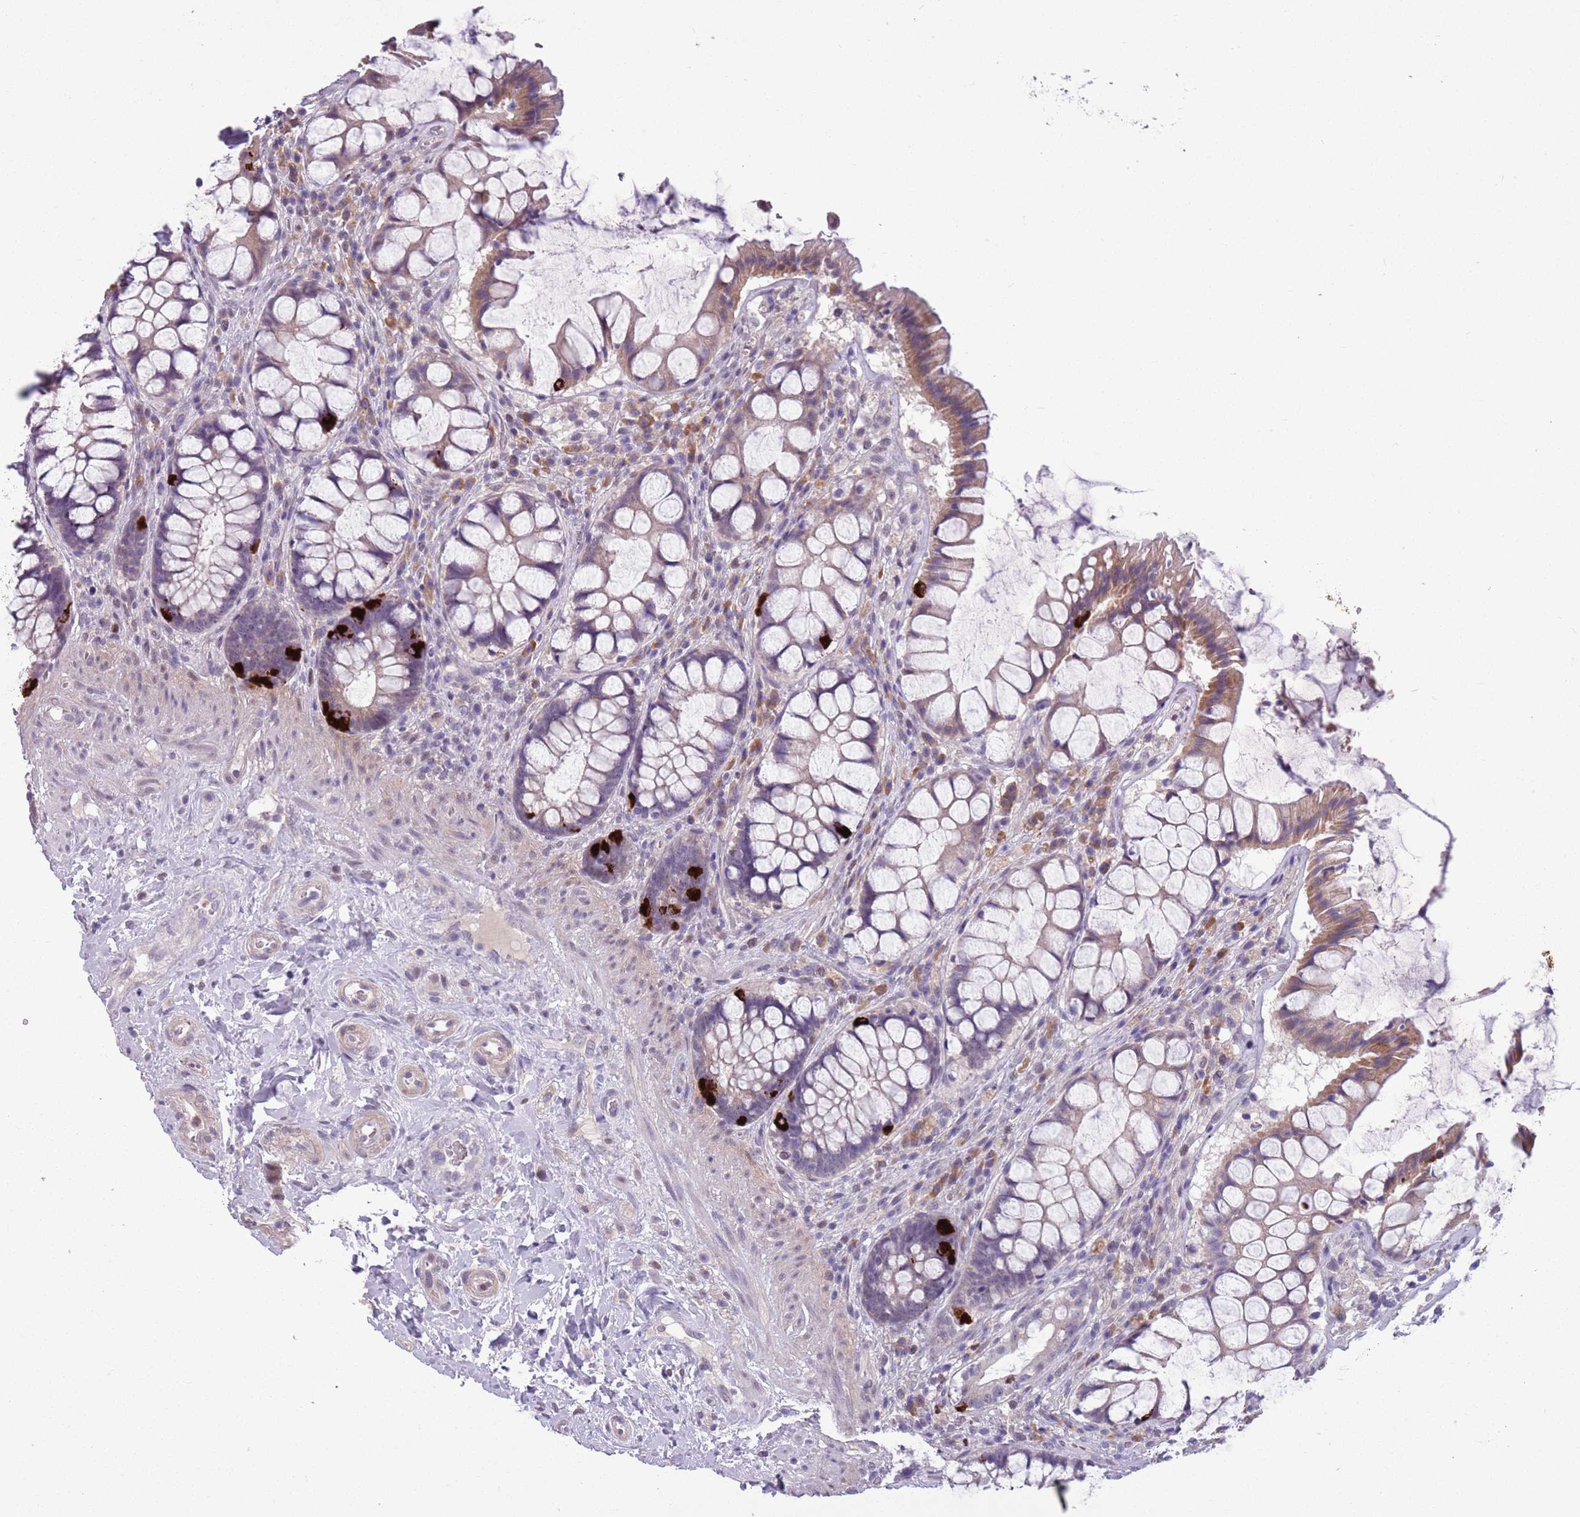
{"staining": {"intensity": "weak", "quantity": "25%-75%", "location": "cytoplasmic/membranous"}, "tissue": "rectum", "cell_type": "Glandular cells", "image_type": "normal", "snomed": [{"axis": "morphology", "description": "Normal tissue, NOS"}, {"axis": "topography", "description": "Rectum"}], "caption": "Immunohistochemical staining of unremarkable human rectum shows 25%-75% levels of weak cytoplasmic/membranous protein expression in approximately 25%-75% of glandular cells.", "gene": "ADCY7", "patient": {"sex": "female", "age": 58}}